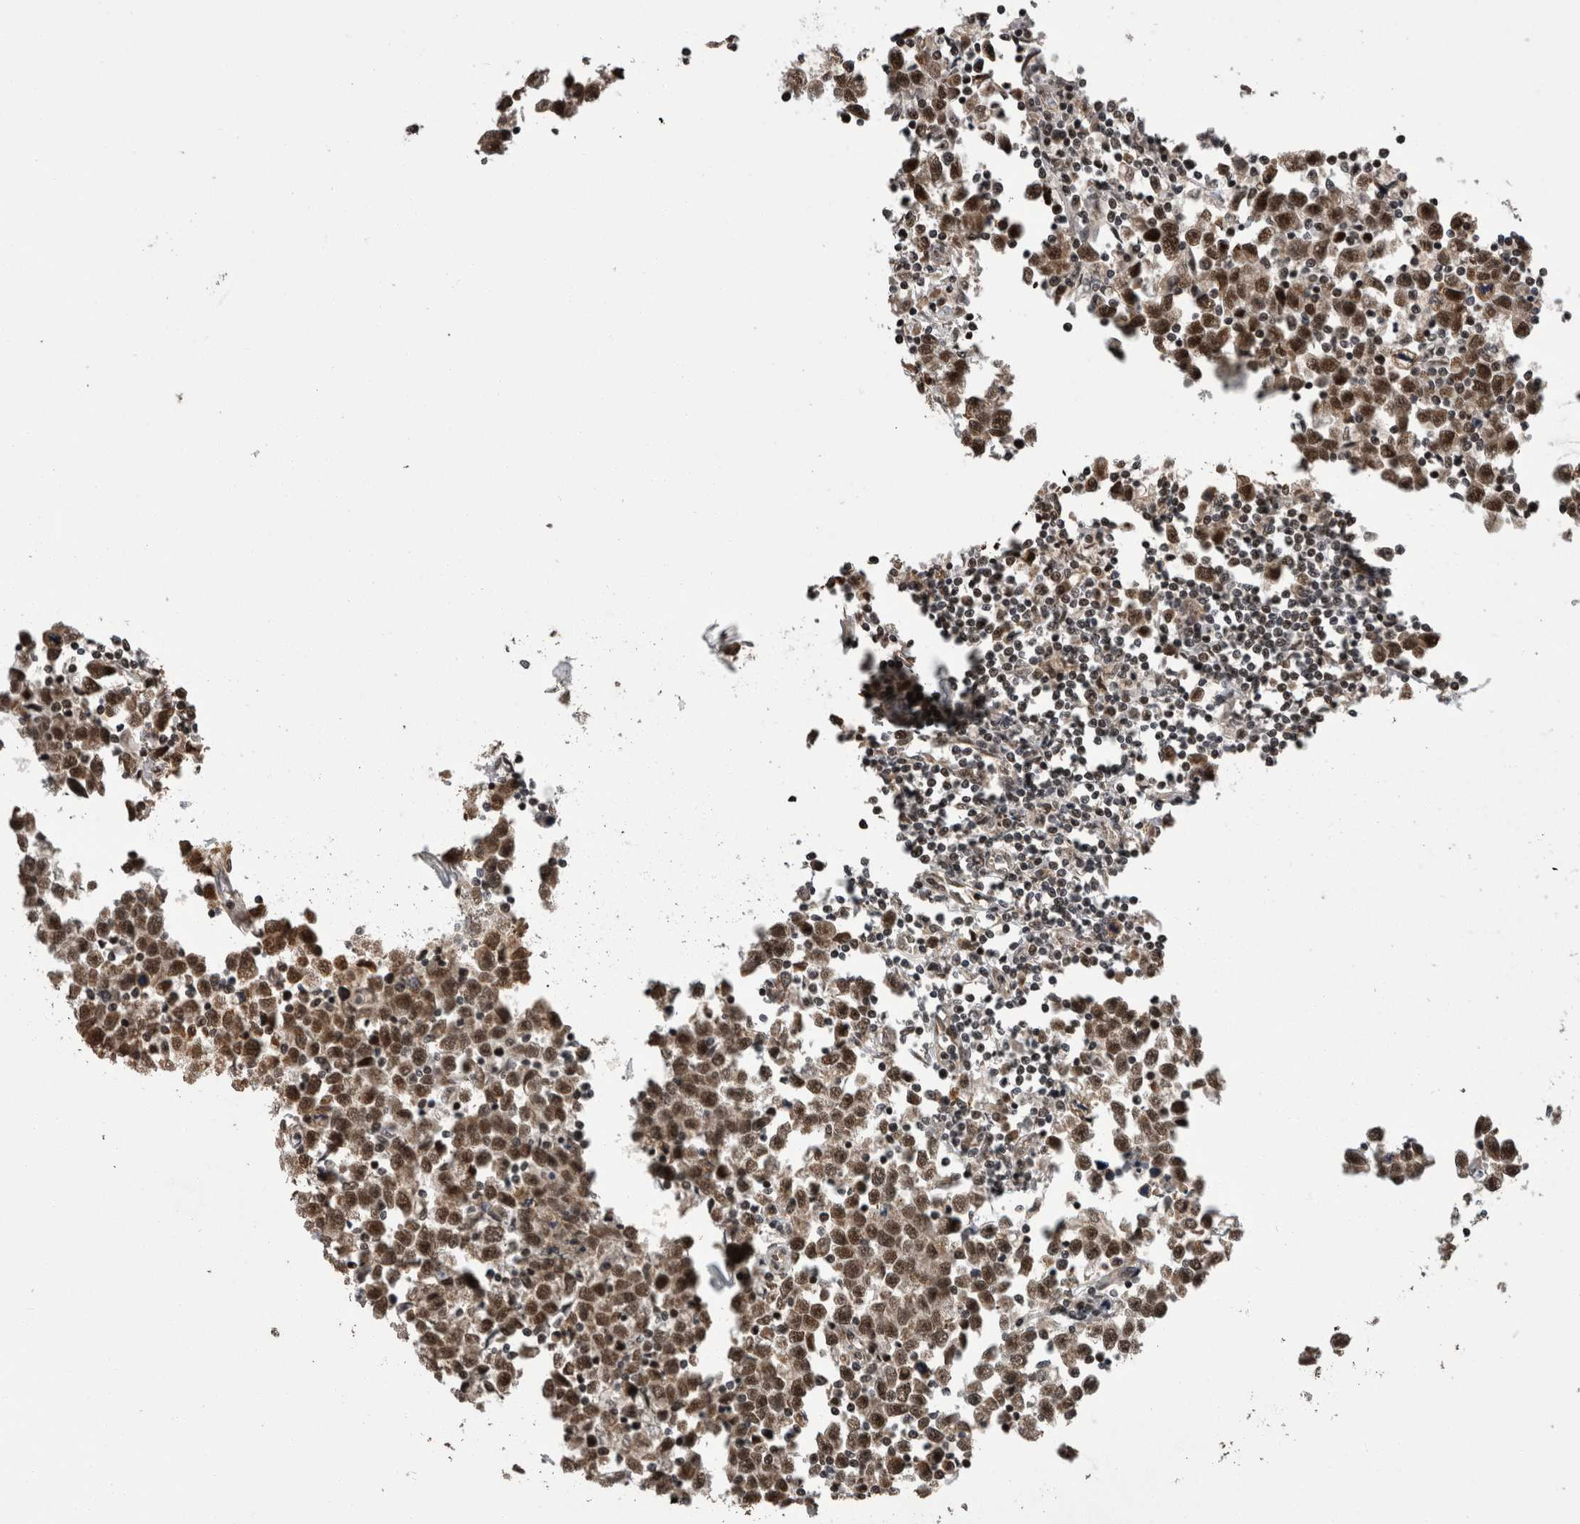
{"staining": {"intensity": "strong", "quantity": ">75%", "location": "nuclear"}, "tissue": "testis cancer", "cell_type": "Tumor cells", "image_type": "cancer", "snomed": [{"axis": "morphology", "description": "Seminoma, NOS"}, {"axis": "topography", "description": "Testis"}], "caption": "Testis seminoma stained with immunohistochemistry exhibits strong nuclear staining in approximately >75% of tumor cells.", "gene": "CPSF2", "patient": {"sex": "male", "age": 43}}